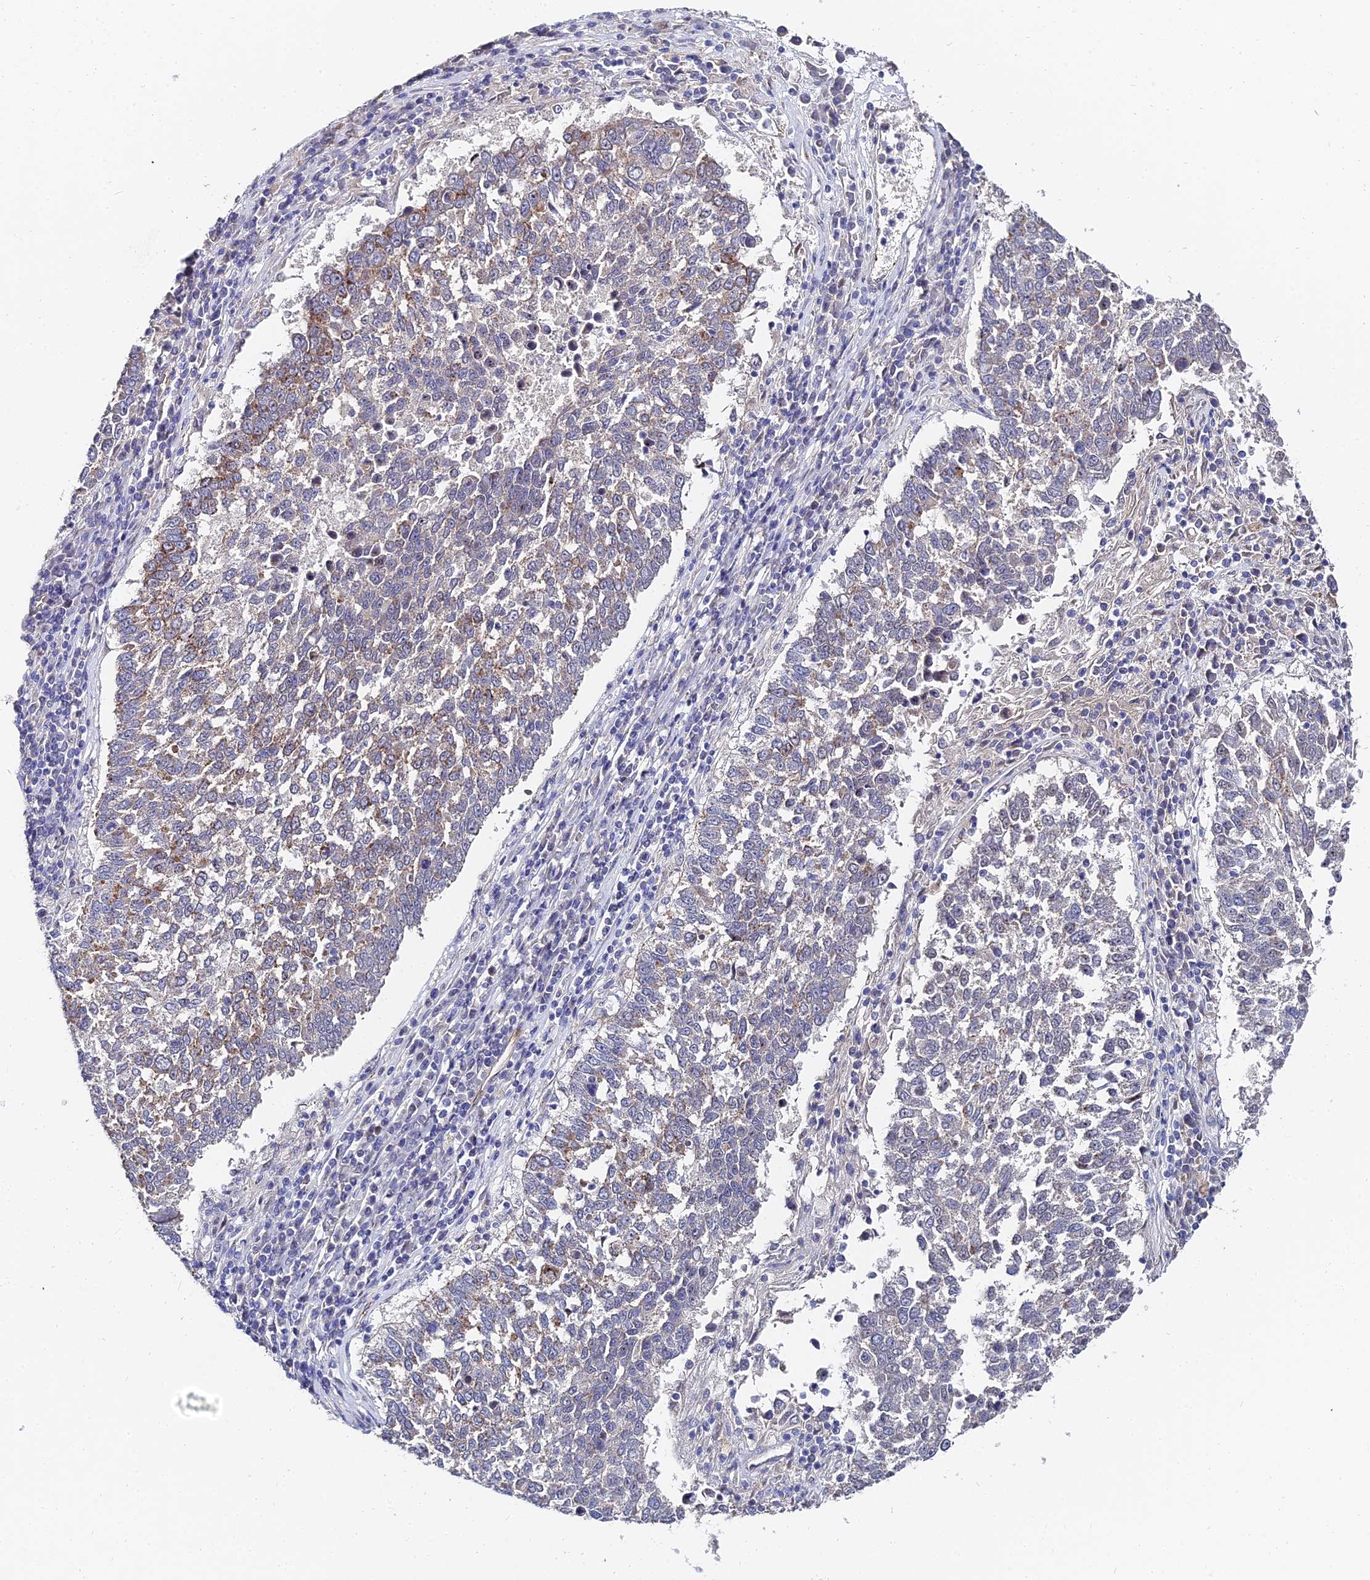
{"staining": {"intensity": "moderate", "quantity": "25%-75%", "location": "cytoplasmic/membranous"}, "tissue": "lung cancer", "cell_type": "Tumor cells", "image_type": "cancer", "snomed": [{"axis": "morphology", "description": "Squamous cell carcinoma, NOS"}, {"axis": "topography", "description": "Lung"}], "caption": "DAB (3,3'-diaminobenzidine) immunohistochemical staining of lung squamous cell carcinoma displays moderate cytoplasmic/membranous protein expression in about 25%-75% of tumor cells.", "gene": "BORCS8", "patient": {"sex": "male", "age": 73}}